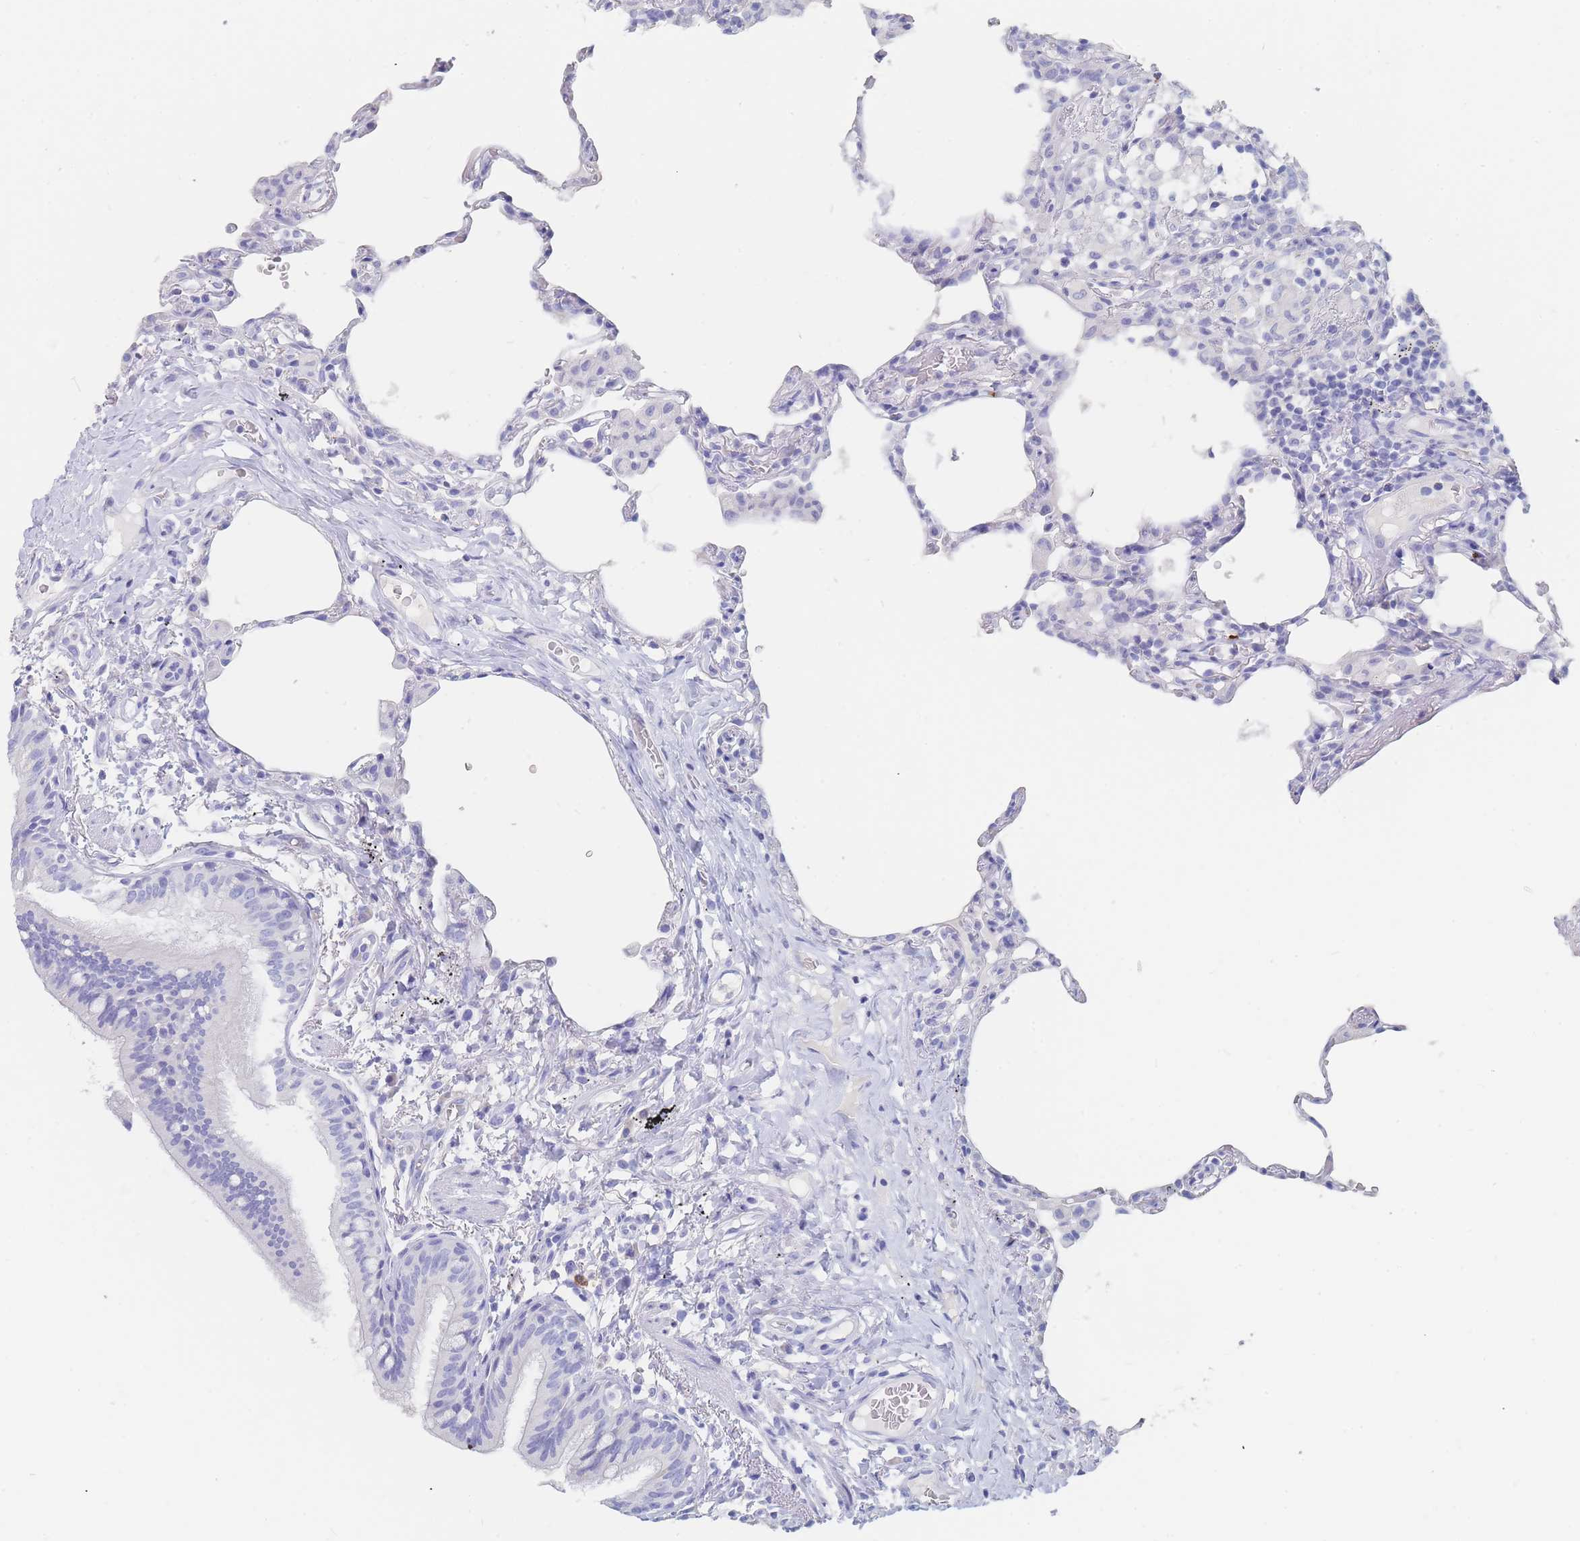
{"staining": {"intensity": "negative", "quantity": "none", "location": "none"}, "tissue": "lung", "cell_type": "Alveolar cells", "image_type": "normal", "snomed": [{"axis": "morphology", "description": "Normal tissue, NOS"}, {"axis": "topography", "description": "Lung"}], "caption": "This is an immunohistochemistry (IHC) micrograph of benign human lung. There is no expression in alveolar cells.", "gene": "SLC25A35", "patient": {"sex": "female", "age": 57}}